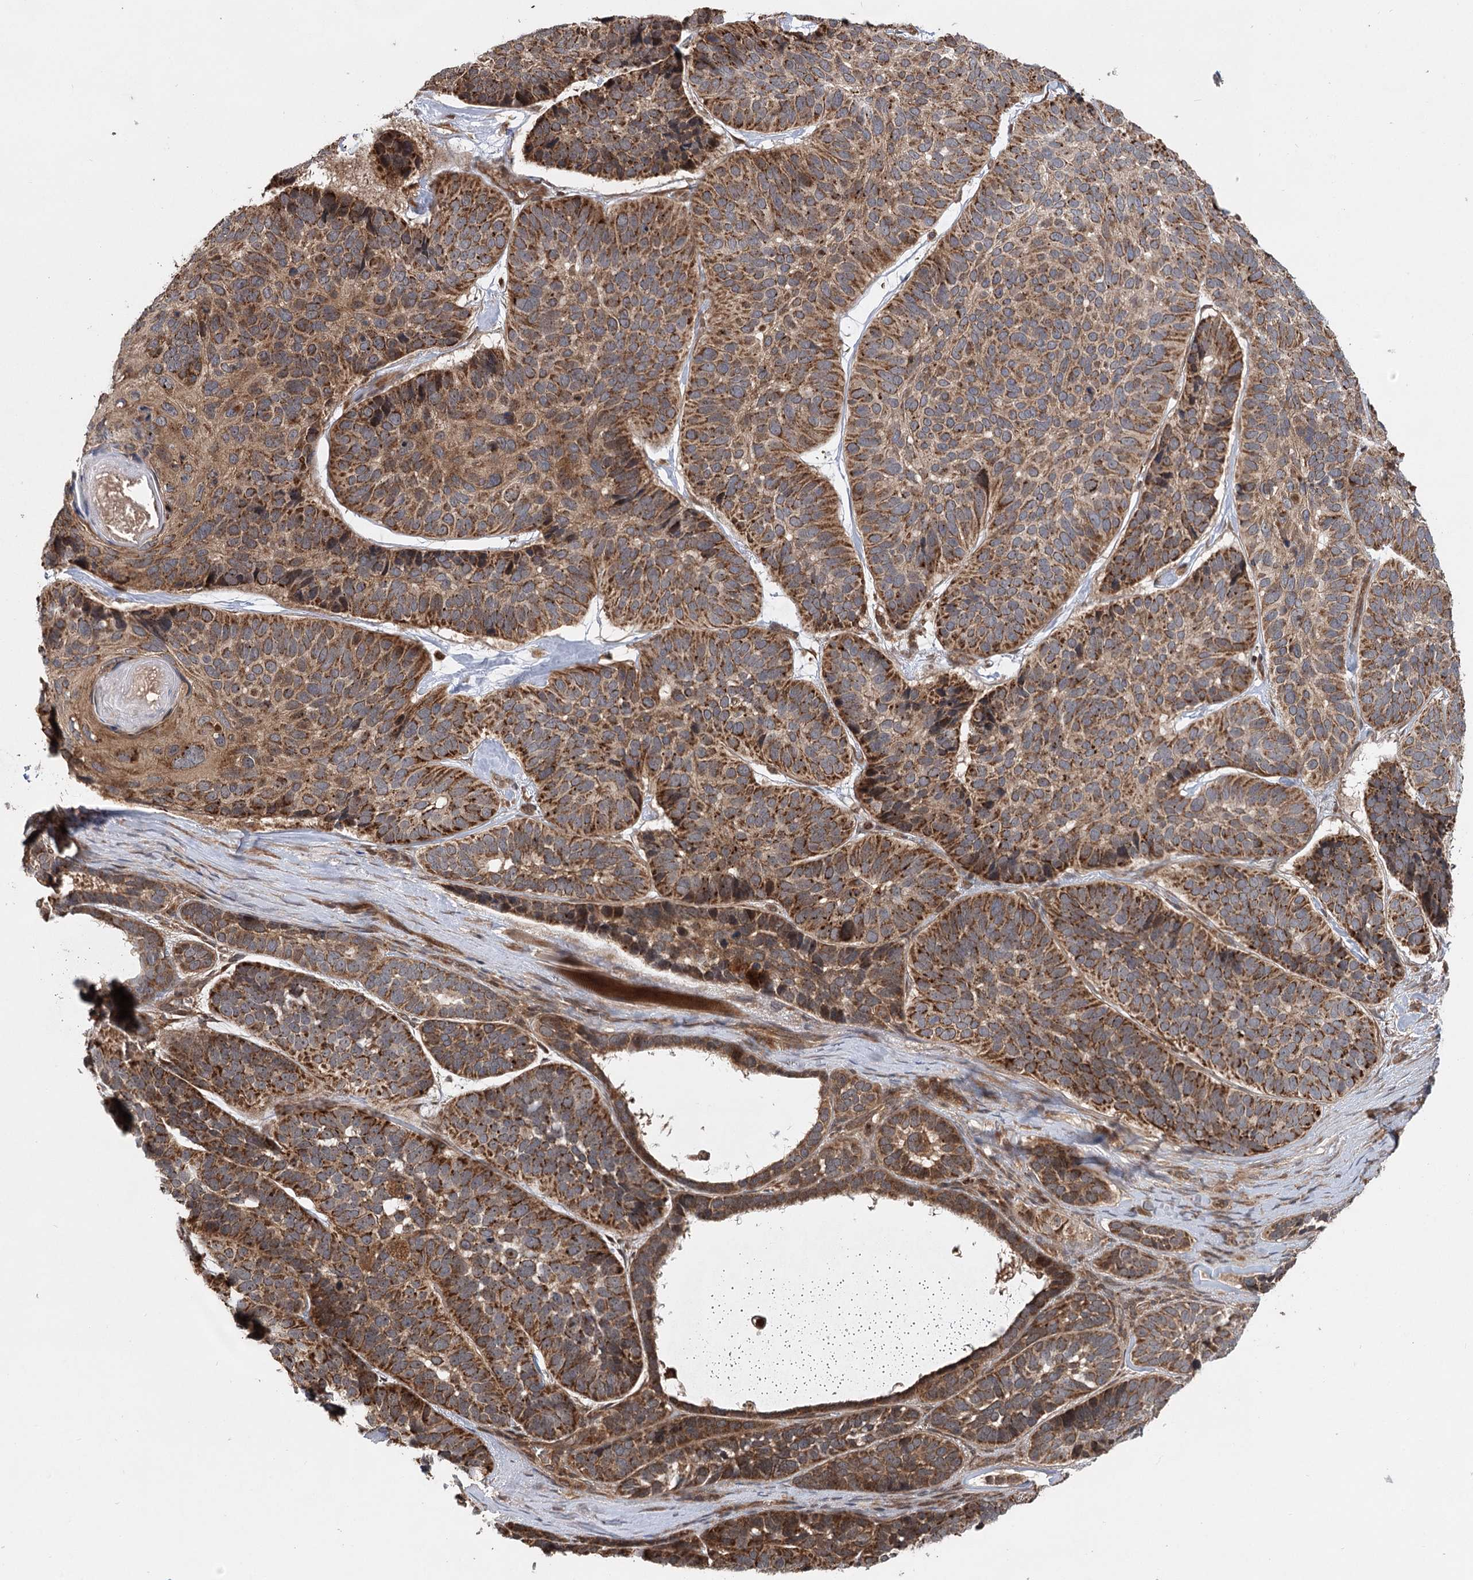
{"staining": {"intensity": "strong", "quantity": ">75%", "location": "cytoplasmic/membranous"}, "tissue": "skin cancer", "cell_type": "Tumor cells", "image_type": "cancer", "snomed": [{"axis": "morphology", "description": "Basal cell carcinoma"}, {"axis": "topography", "description": "Skin"}], "caption": "Tumor cells display high levels of strong cytoplasmic/membranous positivity in approximately >75% of cells in human skin basal cell carcinoma.", "gene": "INSIG2", "patient": {"sex": "male", "age": 62}}